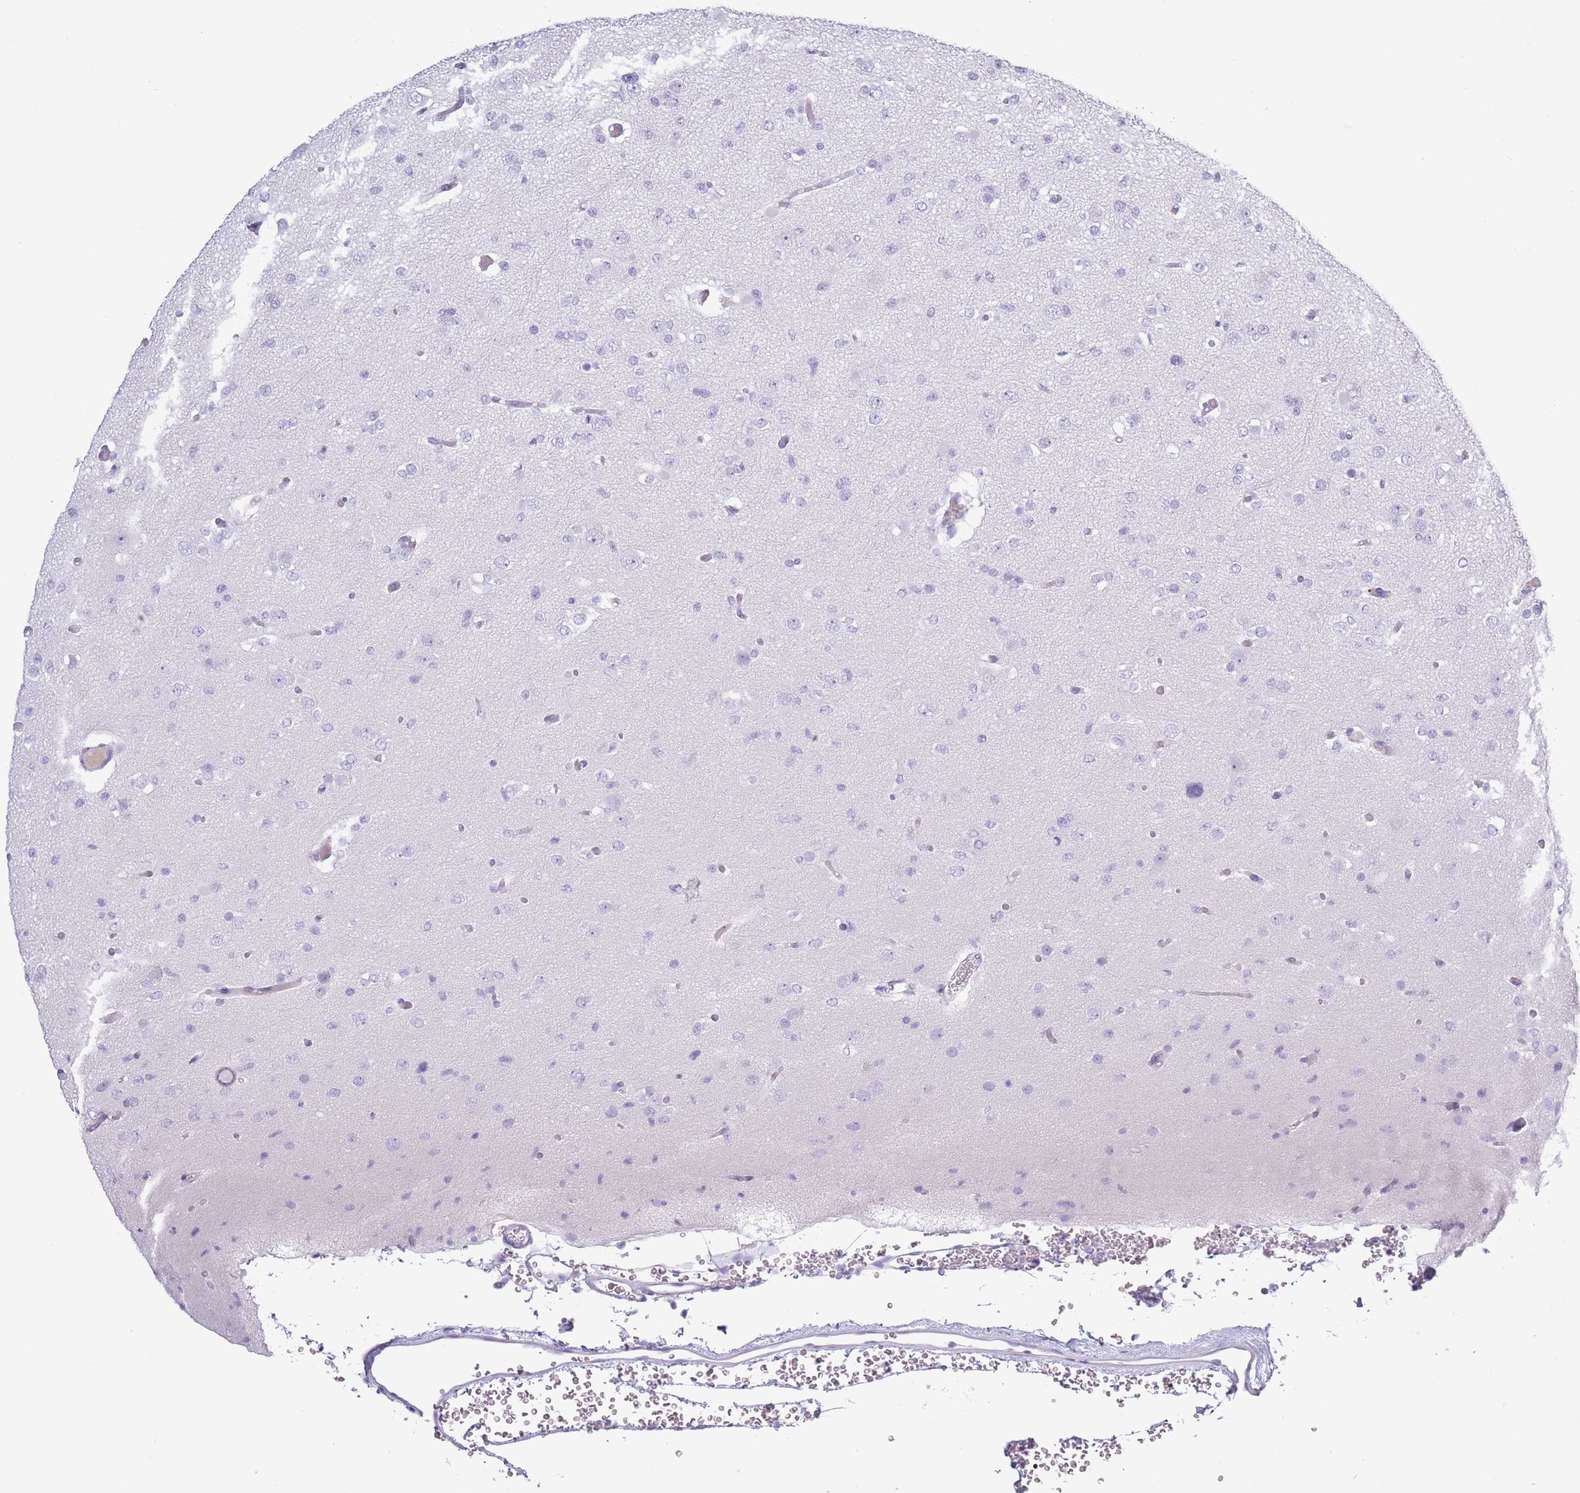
{"staining": {"intensity": "negative", "quantity": "none", "location": "none"}, "tissue": "glioma", "cell_type": "Tumor cells", "image_type": "cancer", "snomed": [{"axis": "morphology", "description": "Glioma, malignant, Low grade"}, {"axis": "topography", "description": "Brain"}], "caption": "Immunohistochemistry of human glioma reveals no staining in tumor cells. (Stains: DAB (3,3'-diaminobenzidine) immunohistochemistry (IHC) with hematoxylin counter stain, Microscopy: brightfield microscopy at high magnification).", "gene": "OR7C1", "patient": {"sex": "female", "age": 22}}